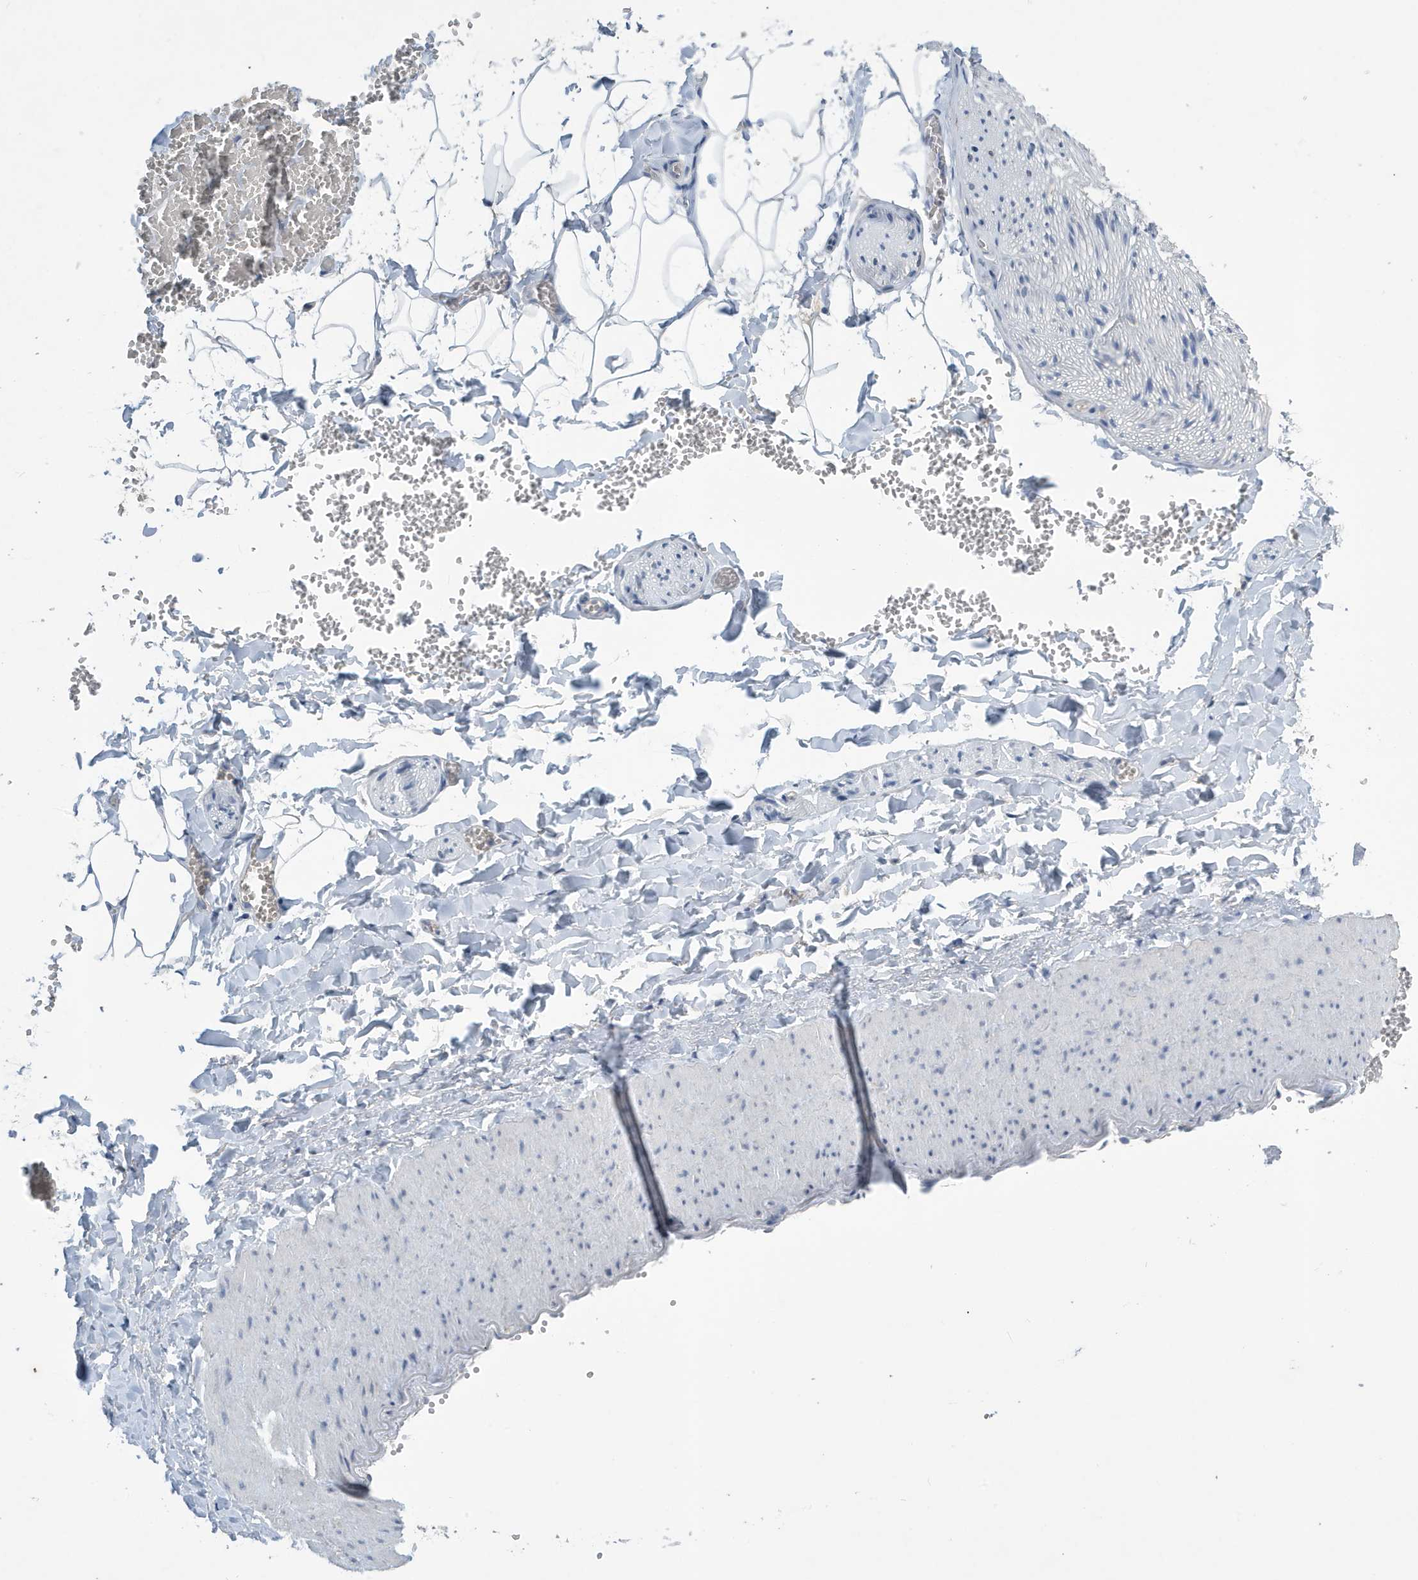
{"staining": {"intensity": "negative", "quantity": "none", "location": "none"}, "tissue": "adipose tissue", "cell_type": "Adipocytes", "image_type": "normal", "snomed": [{"axis": "morphology", "description": "Normal tissue, NOS"}, {"axis": "topography", "description": "Gallbladder"}, {"axis": "topography", "description": "Peripheral nerve tissue"}], "caption": "Histopathology image shows no significant protein positivity in adipocytes of unremarkable adipose tissue. (DAB (3,3'-diaminobenzidine) immunohistochemistry (IHC) with hematoxylin counter stain).", "gene": "UGT2B4", "patient": {"sex": "male", "age": 38}}